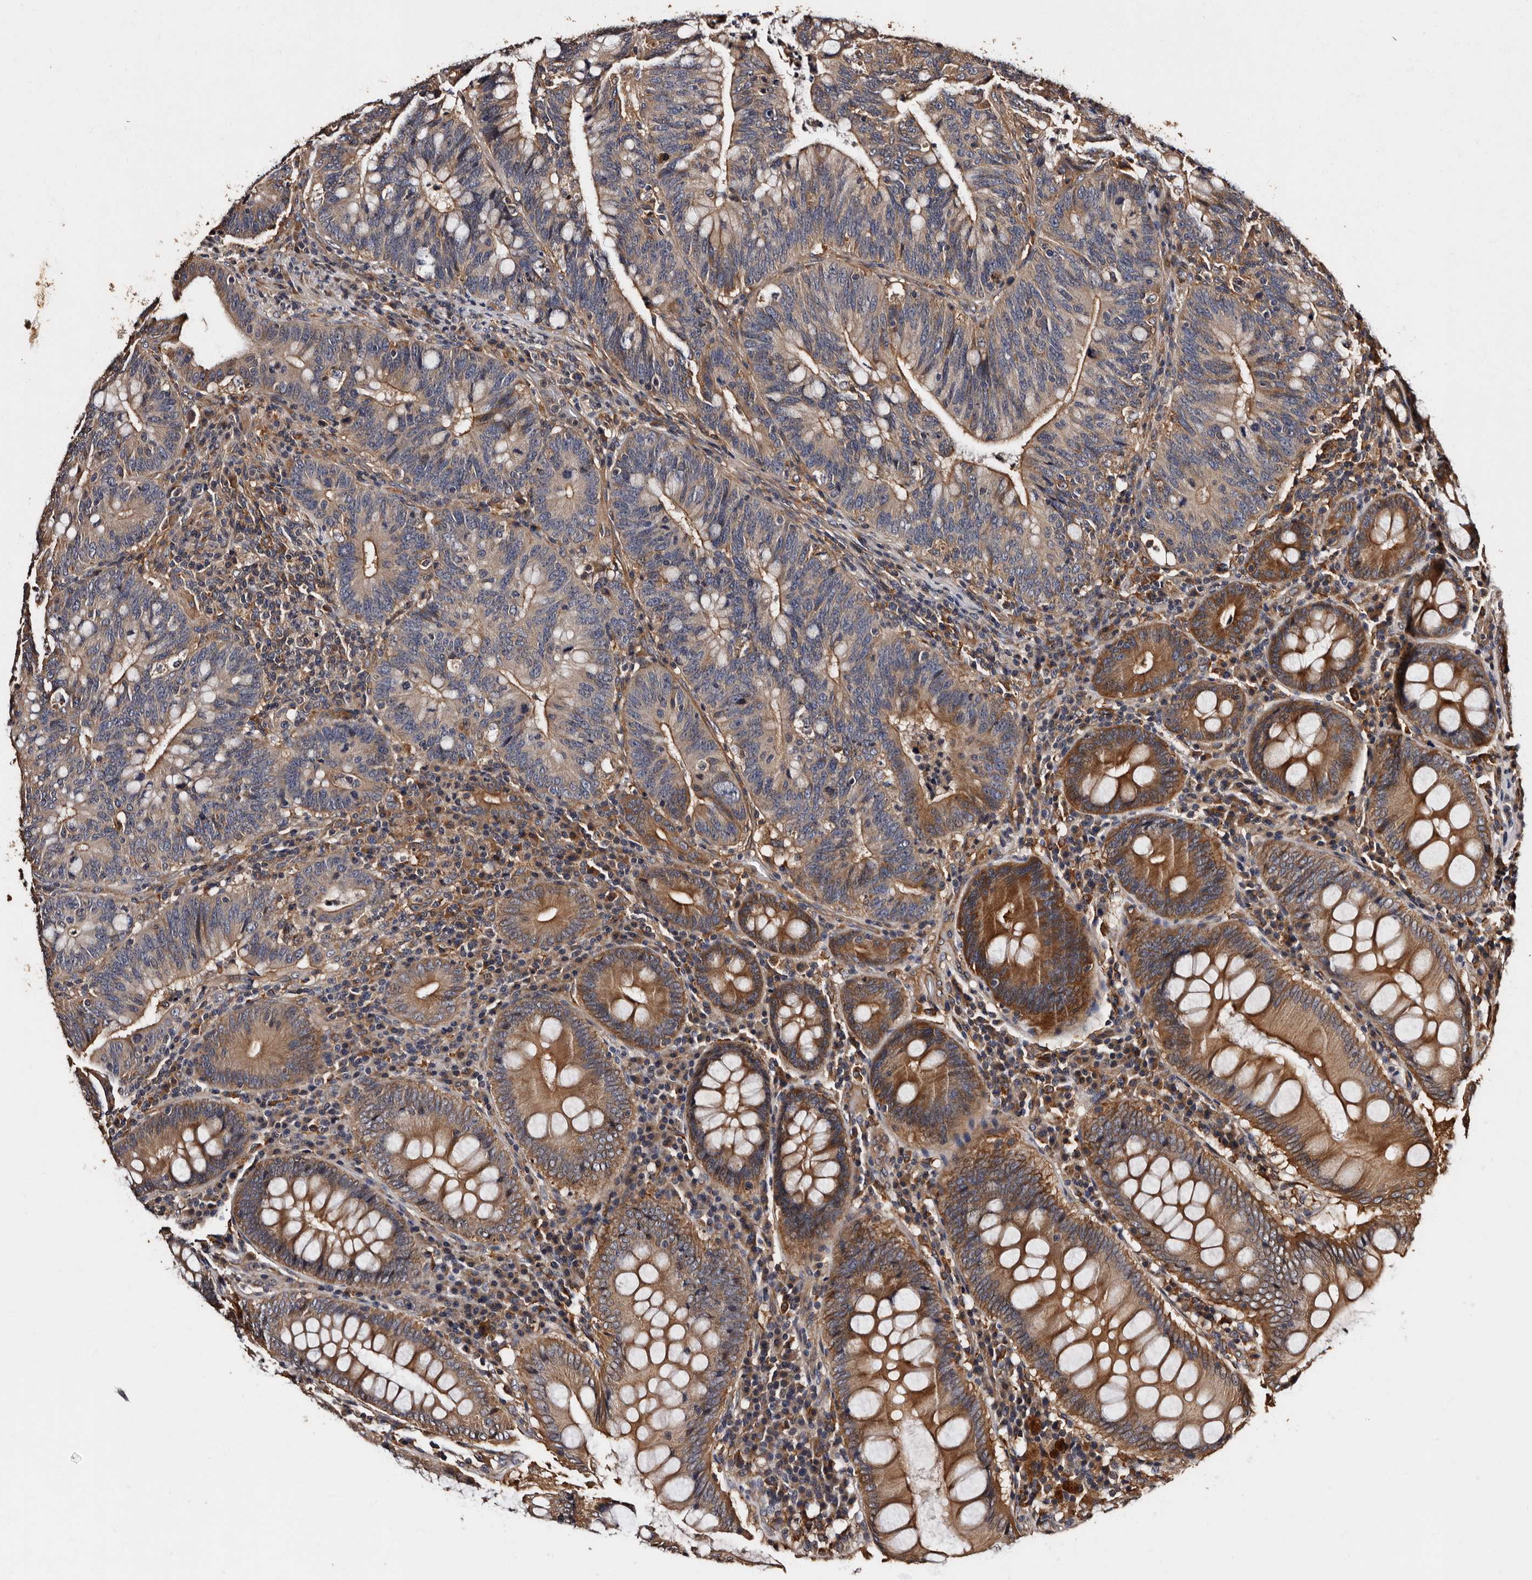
{"staining": {"intensity": "moderate", "quantity": ">75%", "location": "cytoplasmic/membranous"}, "tissue": "colorectal cancer", "cell_type": "Tumor cells", "image_type": "cancer", "snomed": [{"axis": "morphology", "description": "Adenocarcinoma, NOS"}, {"axis": "topography", "description": "Colon"}], "caption": "Colorectal adenocarcinoma stained for a protein displays moderate cytoplasmic/membranous positivity in tumor cells.", "gene": "ADCK5", "patient": {"sex": "female", "age": 66}}